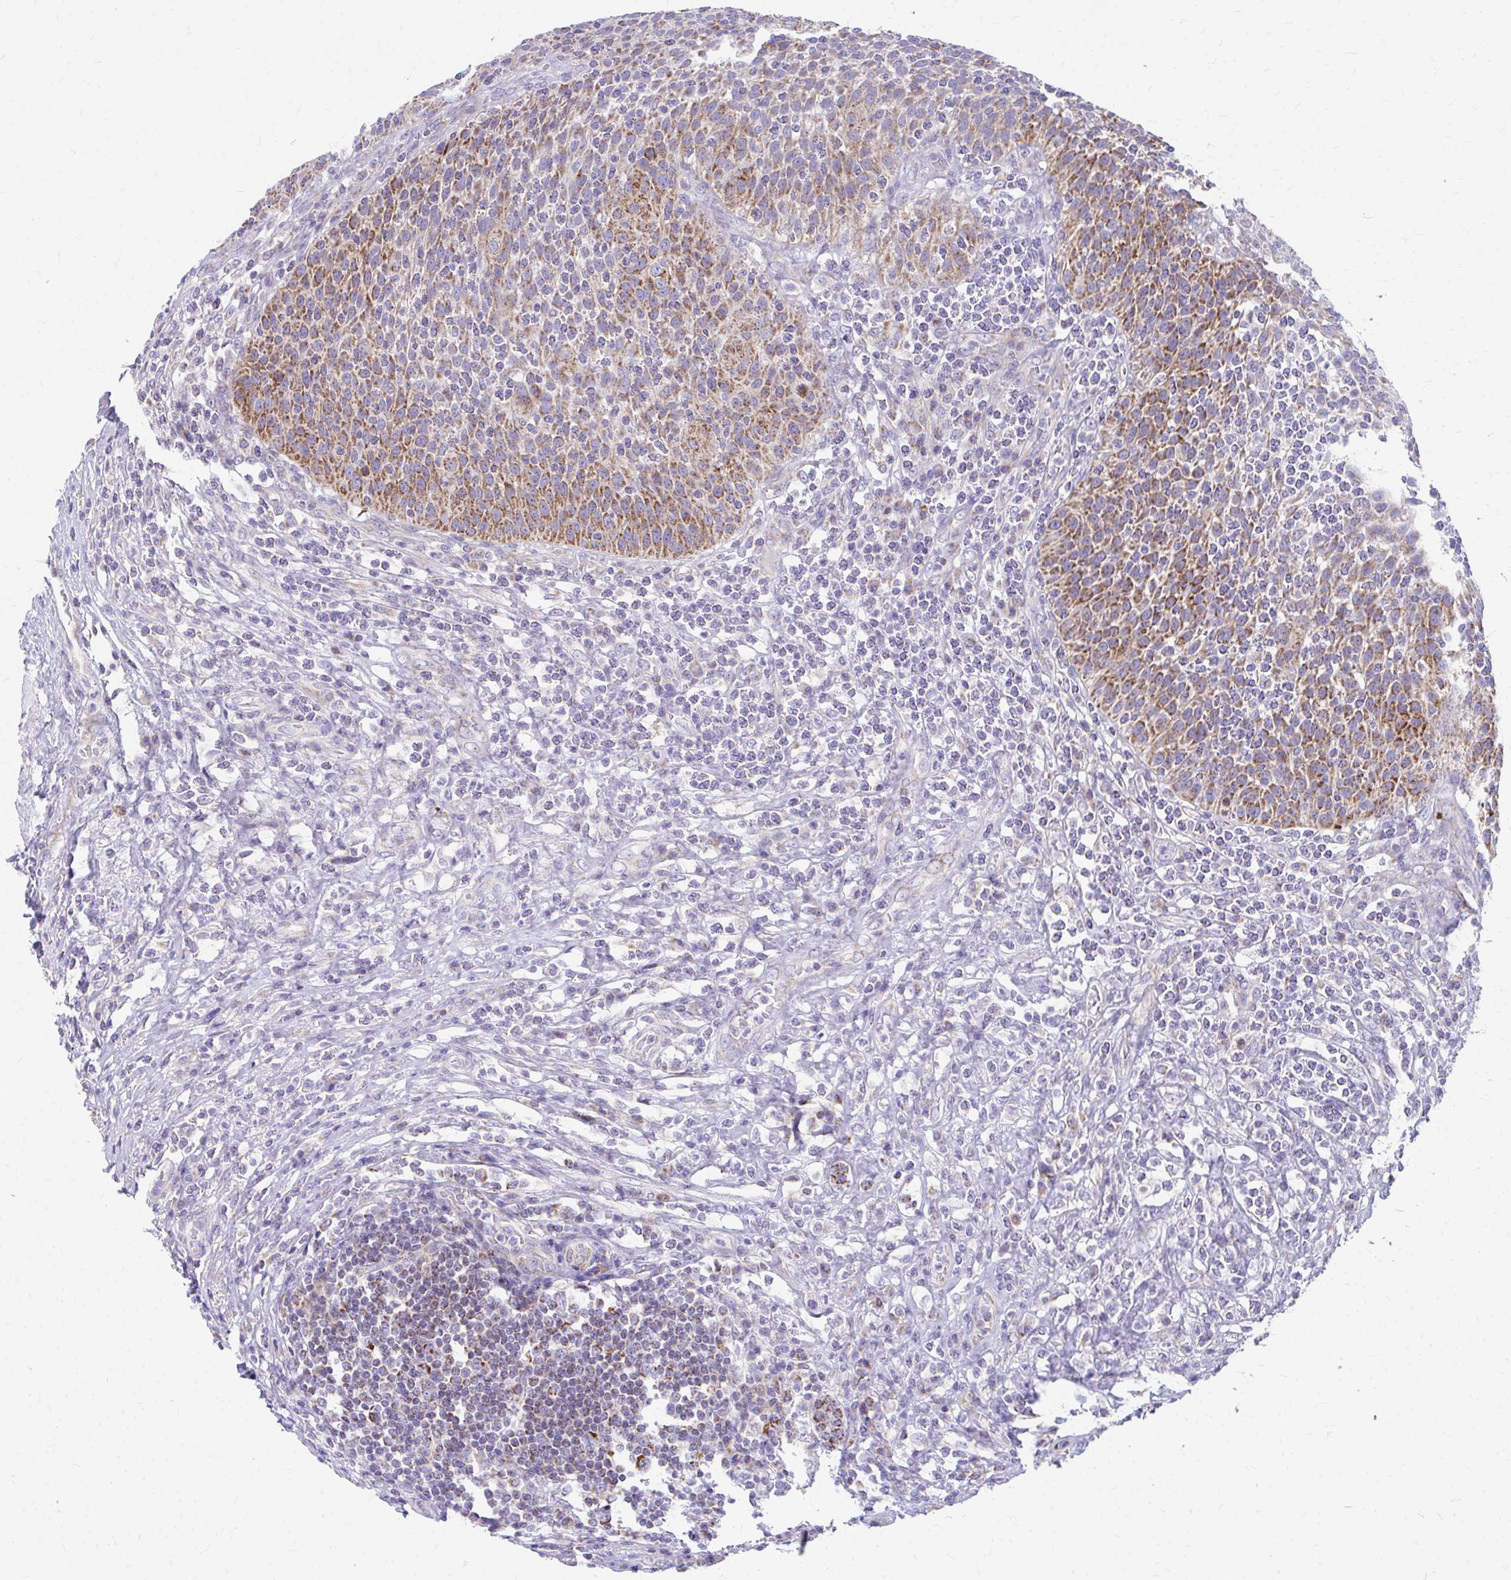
{"staining": {"intensity": "strong", "quantity": ">75%", "location": "cytoplasmic/membranous"}, "tissue": "urothelial cancer", "cell_type": "Tumor cells", "image_type": "cancer", "snomed": [{"axis": "morphology", "description": "Urothelial carcinoma, High grade"}, {"axis": "topography", "description": "Urinary bladder"}], "caption": "Approximately >75% of tumor cells in high-grade urothelial carcinoma show strong cytoplasmic/membranous protein staining as visualized by brown immunohistochemical staining.", "gene": "MRPL19", "patient": {"sex": "female", "age": 70}}